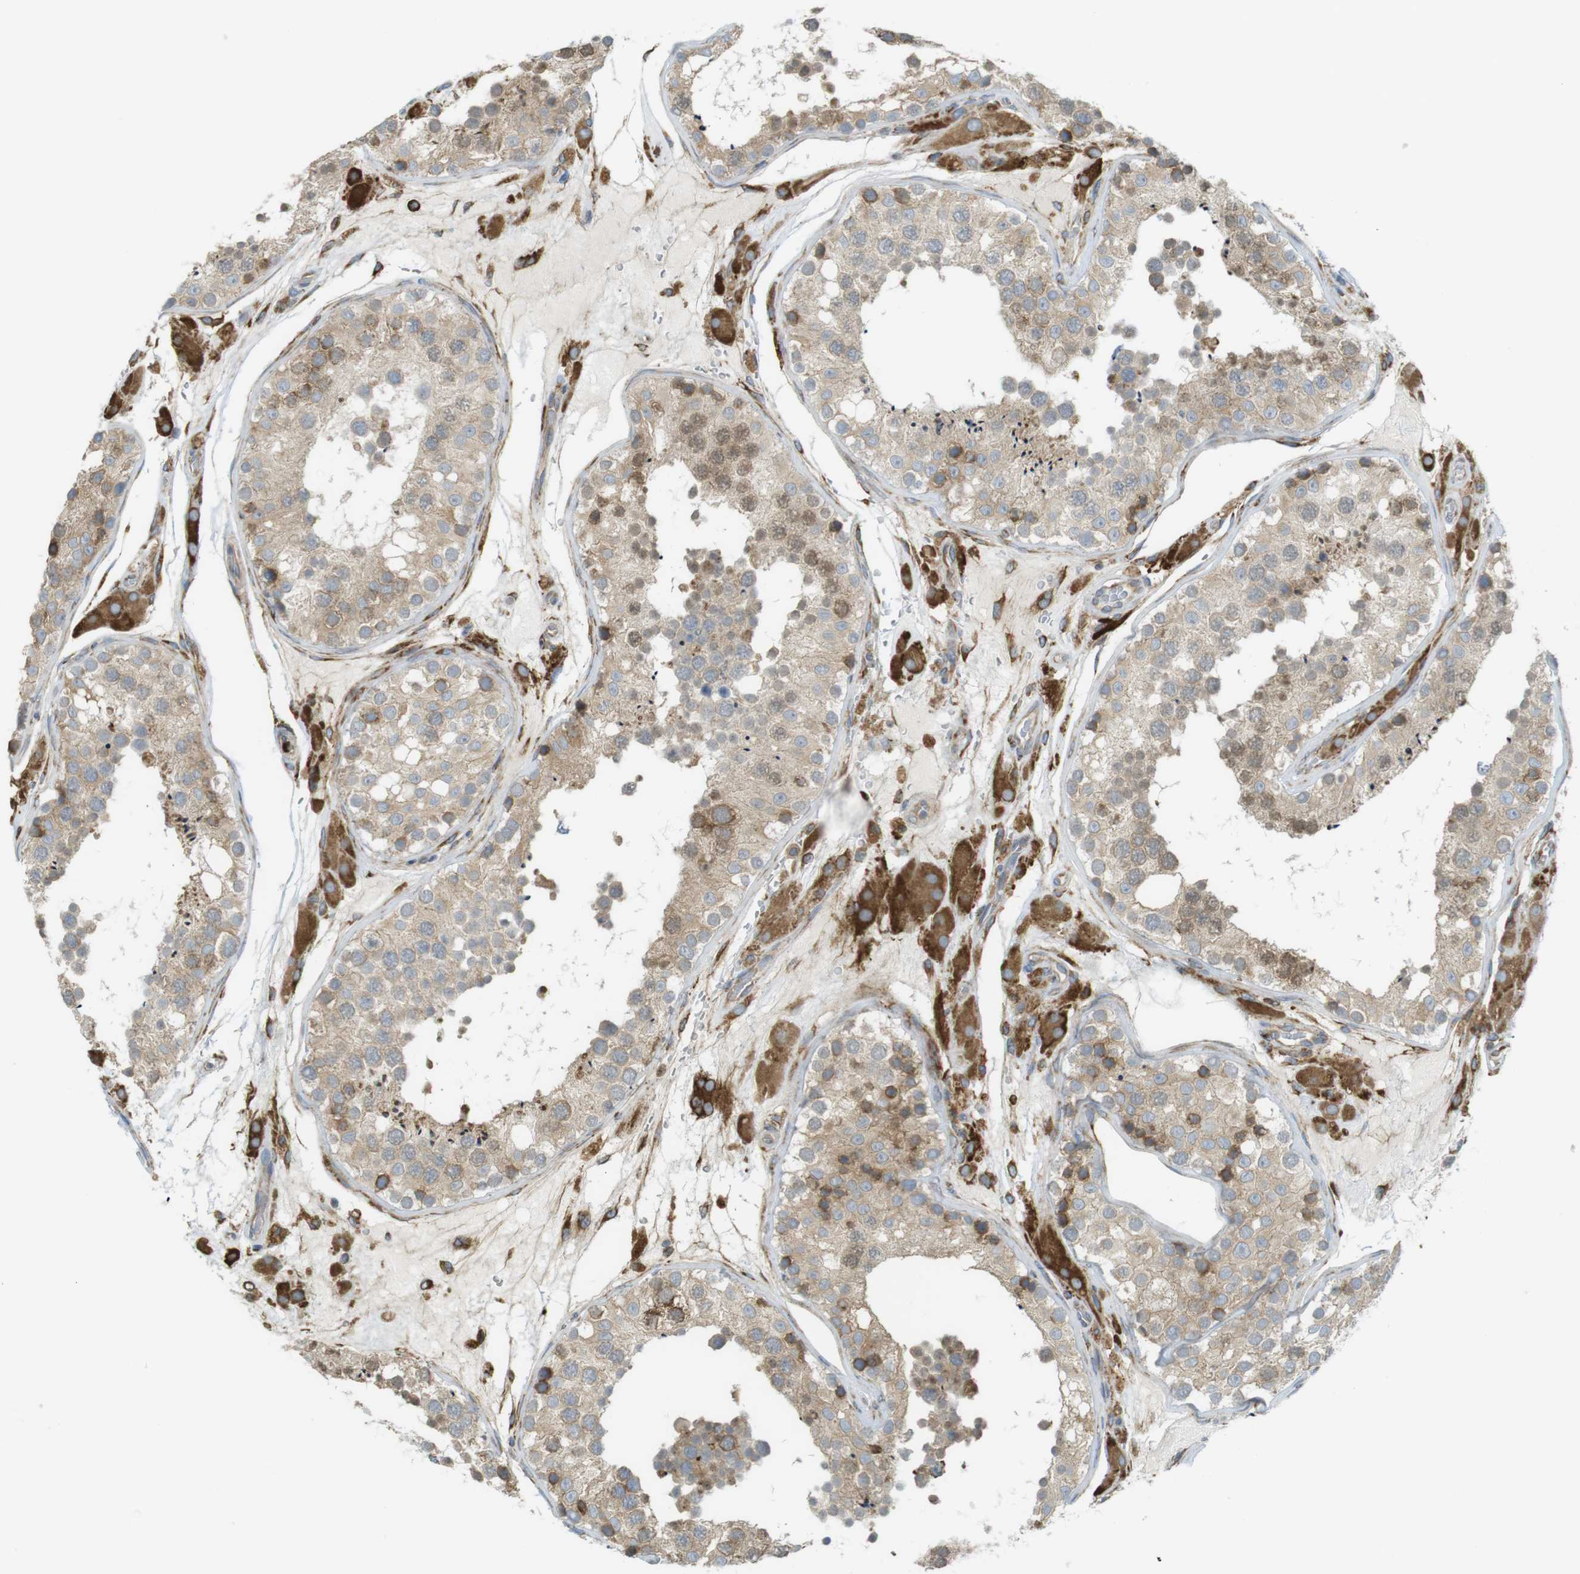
{"staining": {"intensity": "weak", "quantity": ">75%", "location": "cytoplasmic/membranous"}, "tissue": "testis", "cell_type": "Cells in seminiferous ducts", "image_type": "normal", "snomed": [{"axis": "morphology", "description": "Normal tissue, NOS"}, {"axis": "topography", "description": "Testis"}], "caption": "Protein expression analysis of unremarkable testis reveals weak cytoplasmic/membranous staining in approximately >75% of cells in seminiferous ducts. The staining was performed using DAB (3,3'-diaminobenzidine) to visualize the protein expression in brown, while the nuclei were stained in blue with hematoxylin (Magnification: 20x).", "gene": "MBOAT2", "patient": {"sex": "male", "age": 26}}